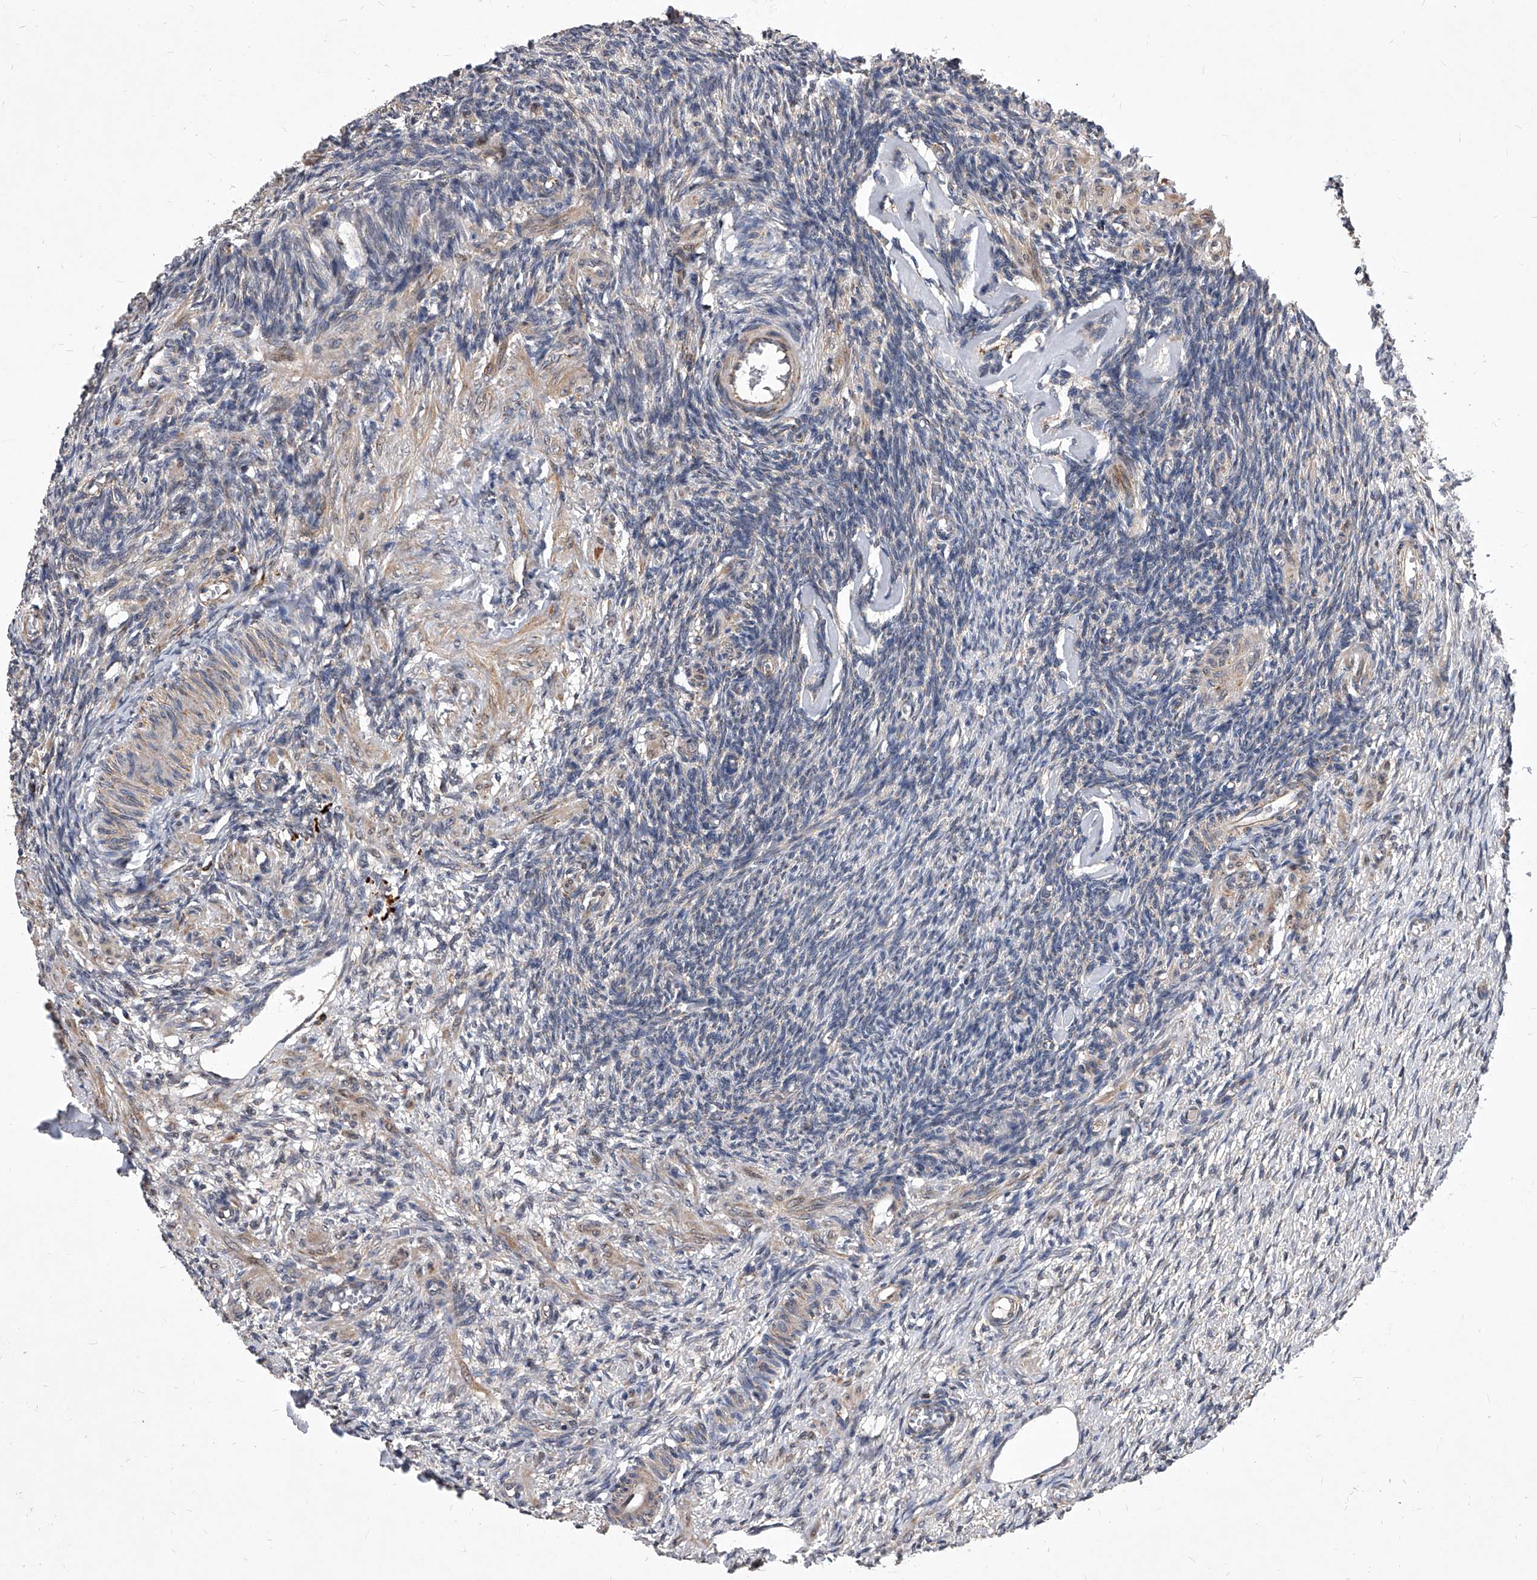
{"staining": {"intensity": "moderate", "quantity": ">75%", "location": "cytoplasmic/membranous"}, "tissue": "ovary", "cell_type": "Follicle cells", "image_type": "normal", "snomed": [{"axis": "morphology", "description": "Normal tissue, NOS"}, {"axis": "topography", "description": "Ovary"}], "caption": "Immunohistochemistry of benign ovary exhibits medium levels of moderate cytoplasmic/membranous staining in approximately >75% of follicle cells.", "gene": "SOBP", "patient": {"sex": "female", "age": 27}}